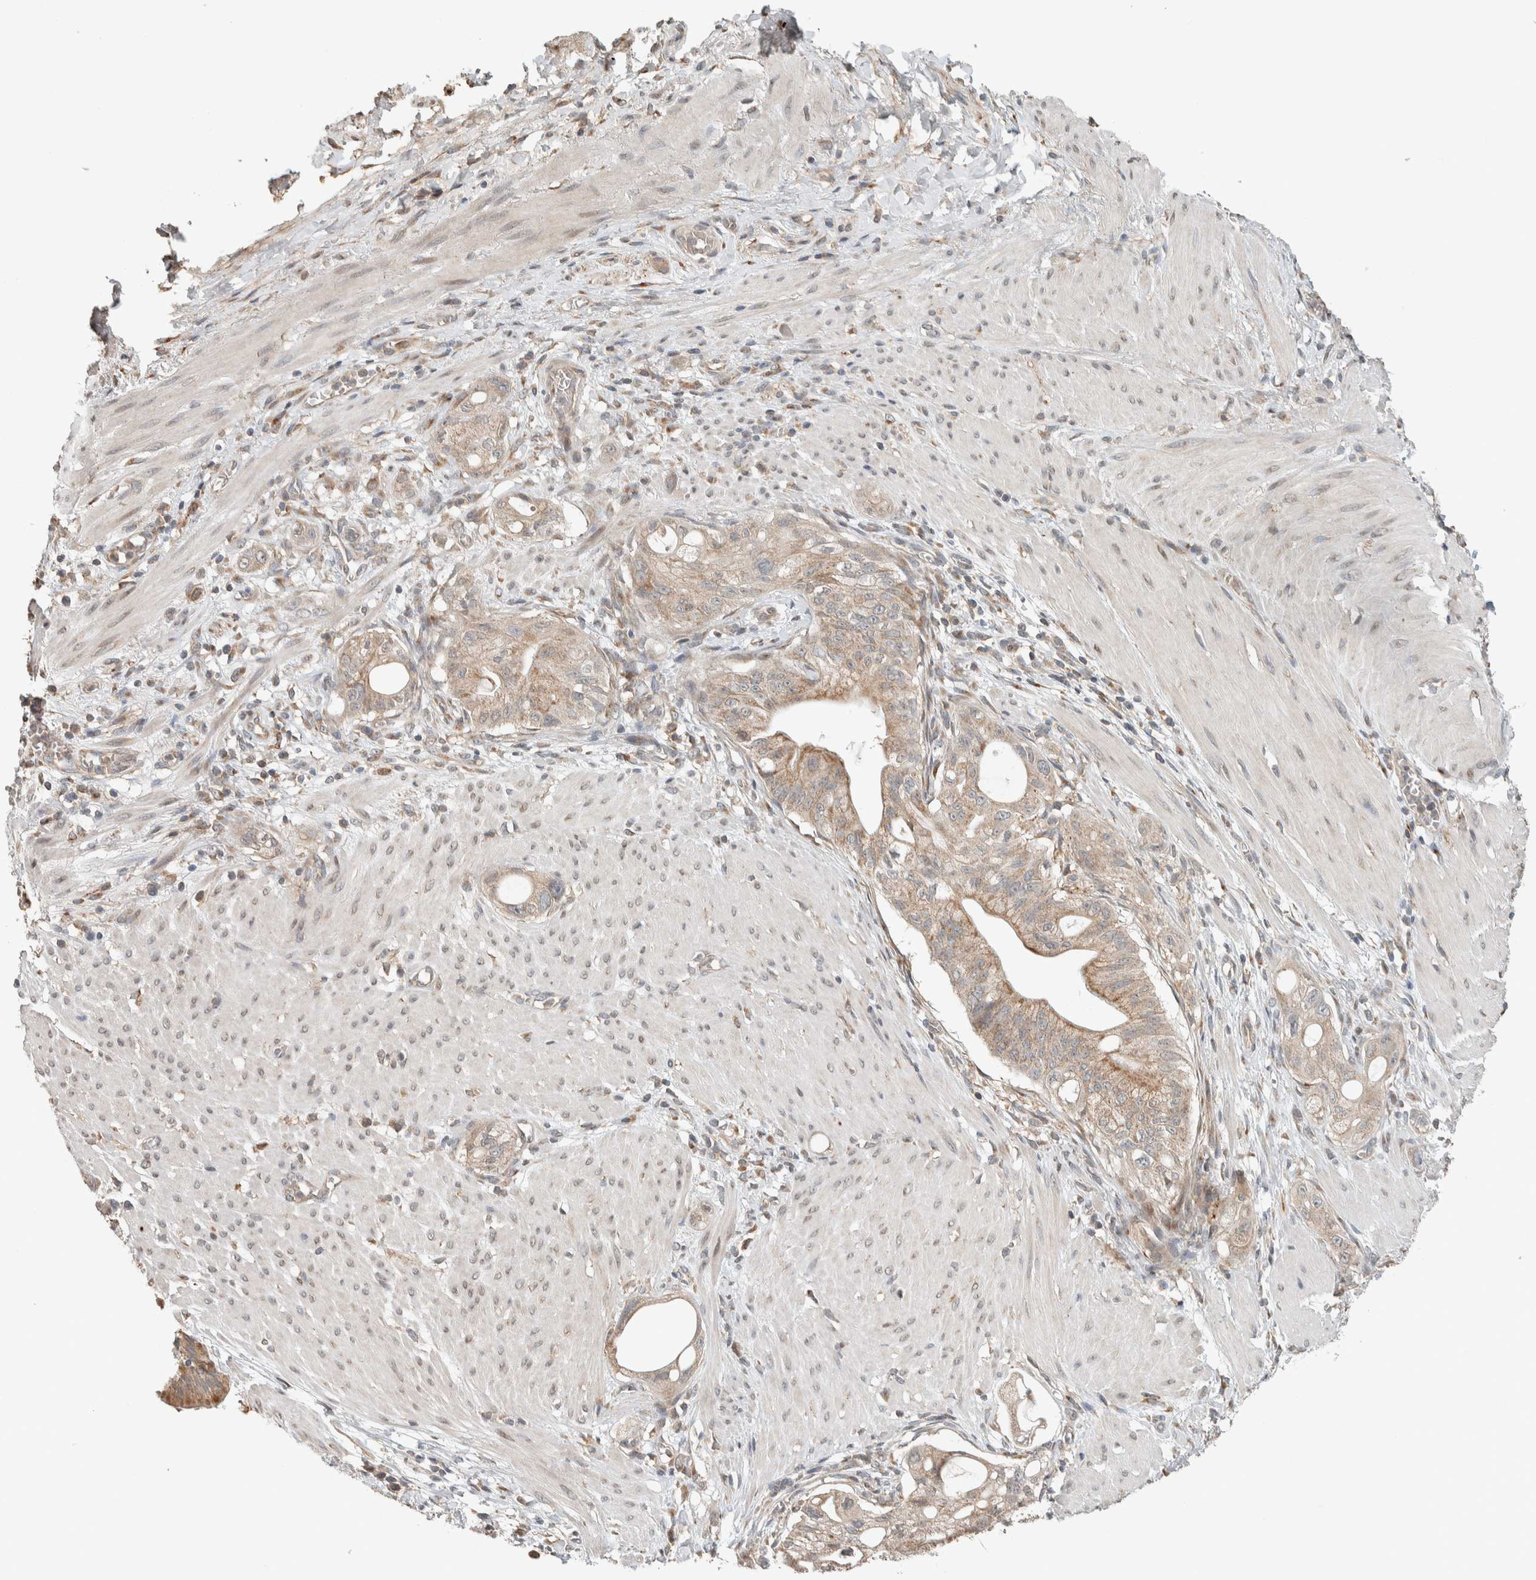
{"staining": {"intensity": "weak", "quantity": ">75%", "location": "cytoplasmic/membranous"}, "tissue": "stomach cancer", "cell_type": "Tumor cells", "image_type": "cancer", "snomed": [{"axis": "morphology", "description": "Adenocarcinoma, NOS"}, {"axis": "topography", "description": "Stomach"}, {"axis": "topography", "description": "Stomach, lower"}], "caption": "IHC micrograph of stomach adenocarcinoma stained for a protein (brown), which shows low levels of weak cytoplasmic/membranous positivity in about >75% of tumor cells.", "gene": "NBR1", "patient": {"sex": "female", "age": 48}}